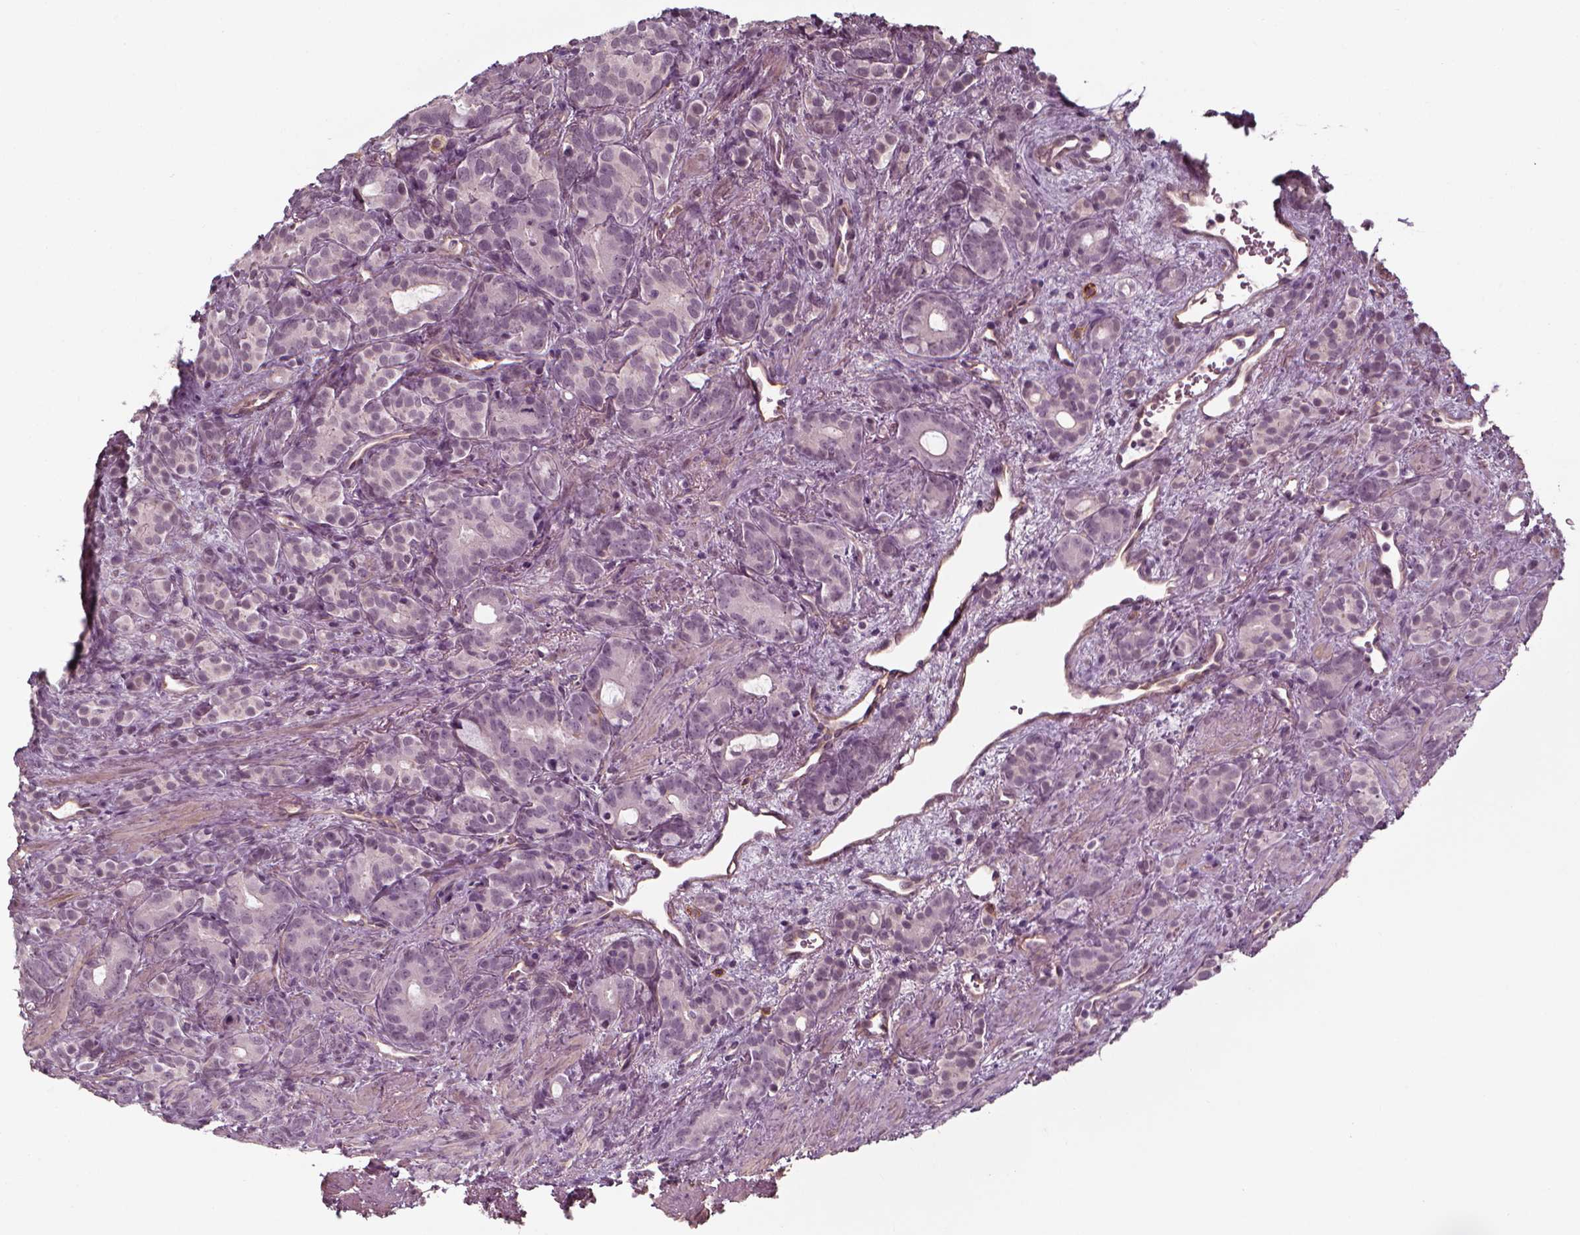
{"staining": {"intensity": "negative", "quantity": "none", "location": "none"}, "tissue": "prostate cancer", "cell_type": "Tumor cells", "image_type": "cancer", "snomed": [{"axis": "morphology", "description": "Adenocarcinoma, High grade"}, {"axis": "topography", "description": "Prostate"}], "caption": "Immunohistochemistry (IHC) image of neoplastic tissue: prostate adenocarcinoma (high-grade) stained with DAB displays no significant protein expression in tumor cells.", "gene": "LAMB2", "patient": {"sex": "male", "age": 84}}